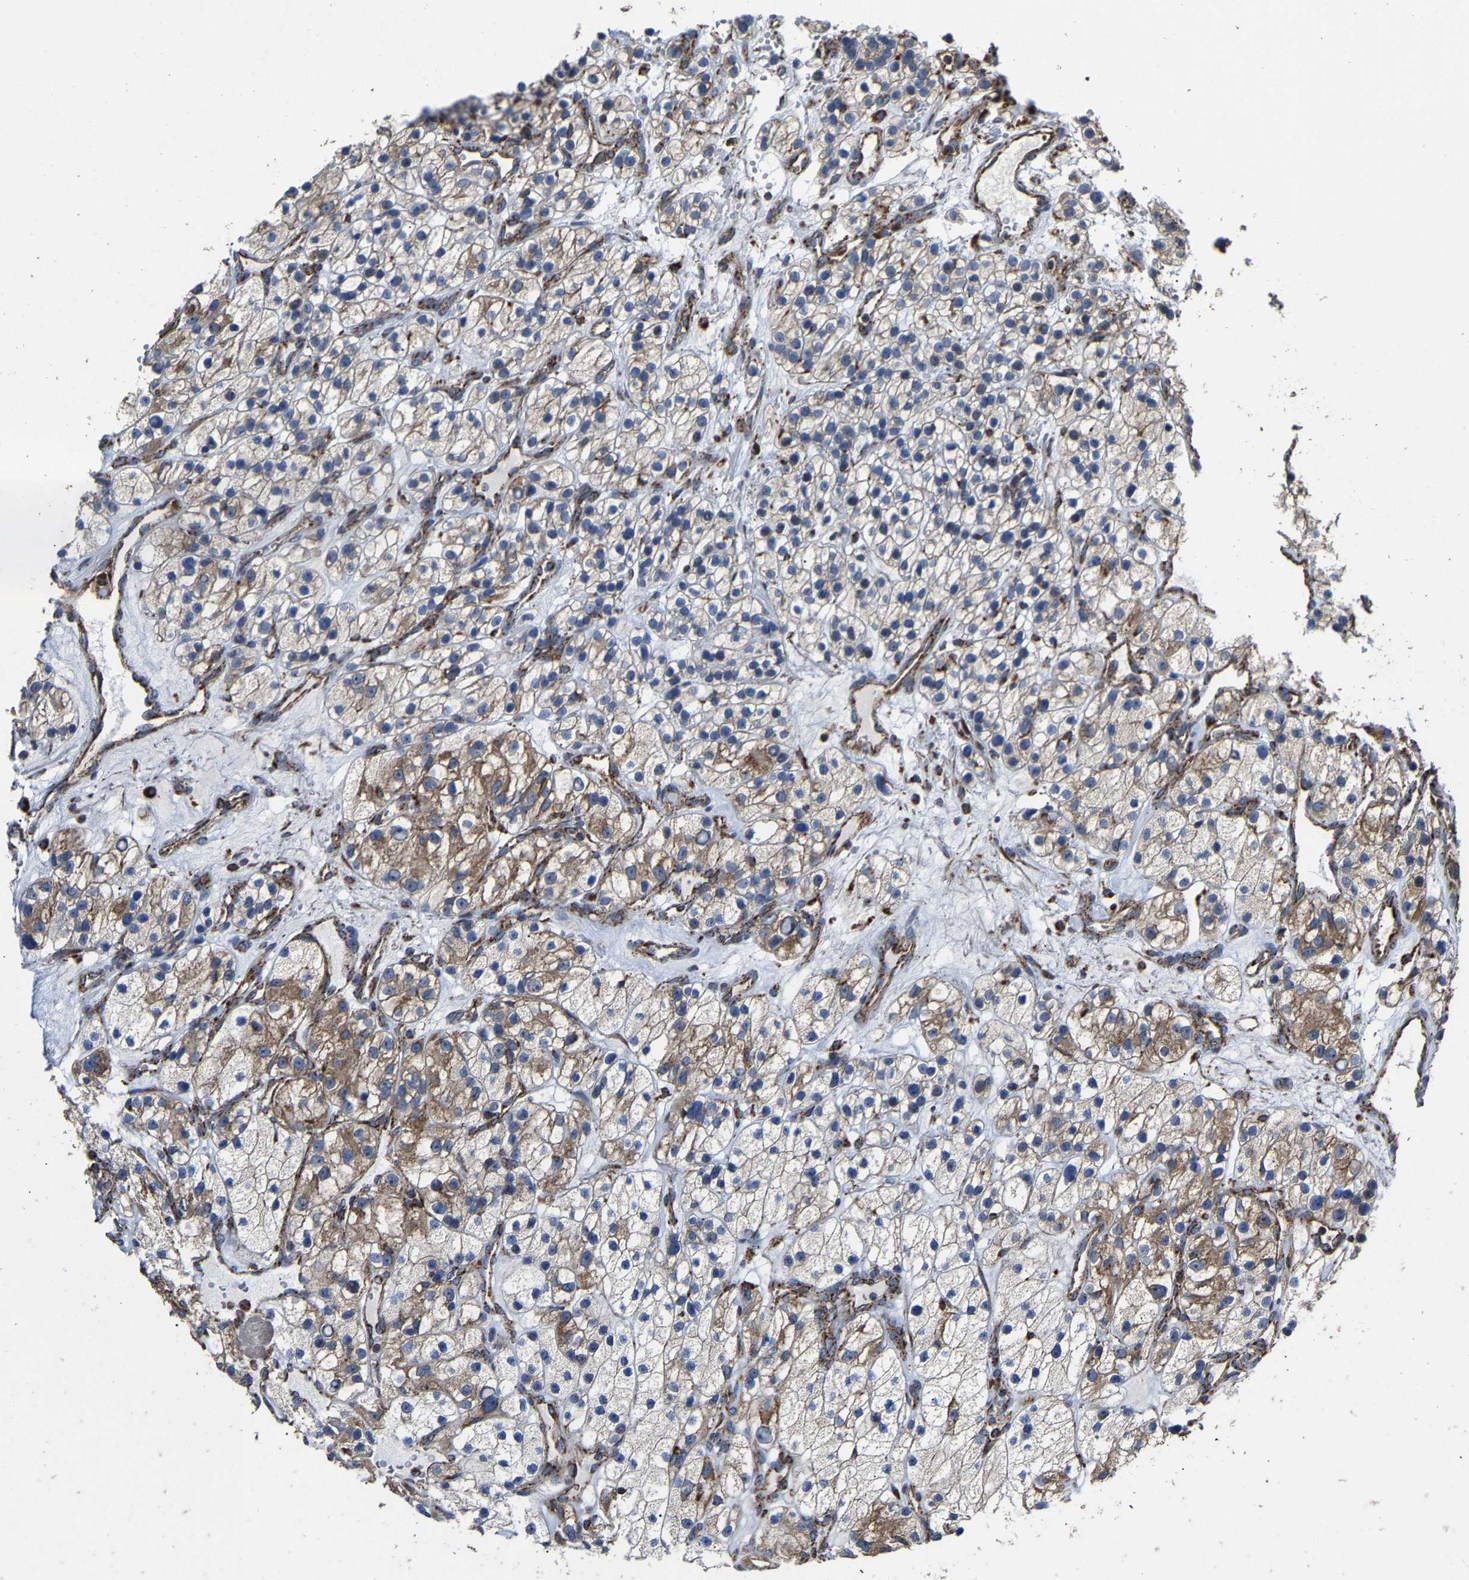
{"staining": {"intensity": "moderate", "quantity": ">75%", "location": "cytoplasmic/membranous"}, "tissue": "renal cancer", "cell_type": "Tumor cells", "image_type": "cancer", "snomed": [{"axis": "morphology", "description": "Adenocarcinoma, NOS"}, {"axis": "topography", "description": "Kidney"}], "caption": "Renal cancer was stained to show a protein in brown. There is medium levels of moderate cytoplasmic/membranous staining in about >75% of tumor cells. Using DAB (brown) and hematoxylin (blue) stains, captured at high magnification using brightfield microscopy.", "gene": "NDUFV3", "patient": {"sex": "female", "age": 57}}